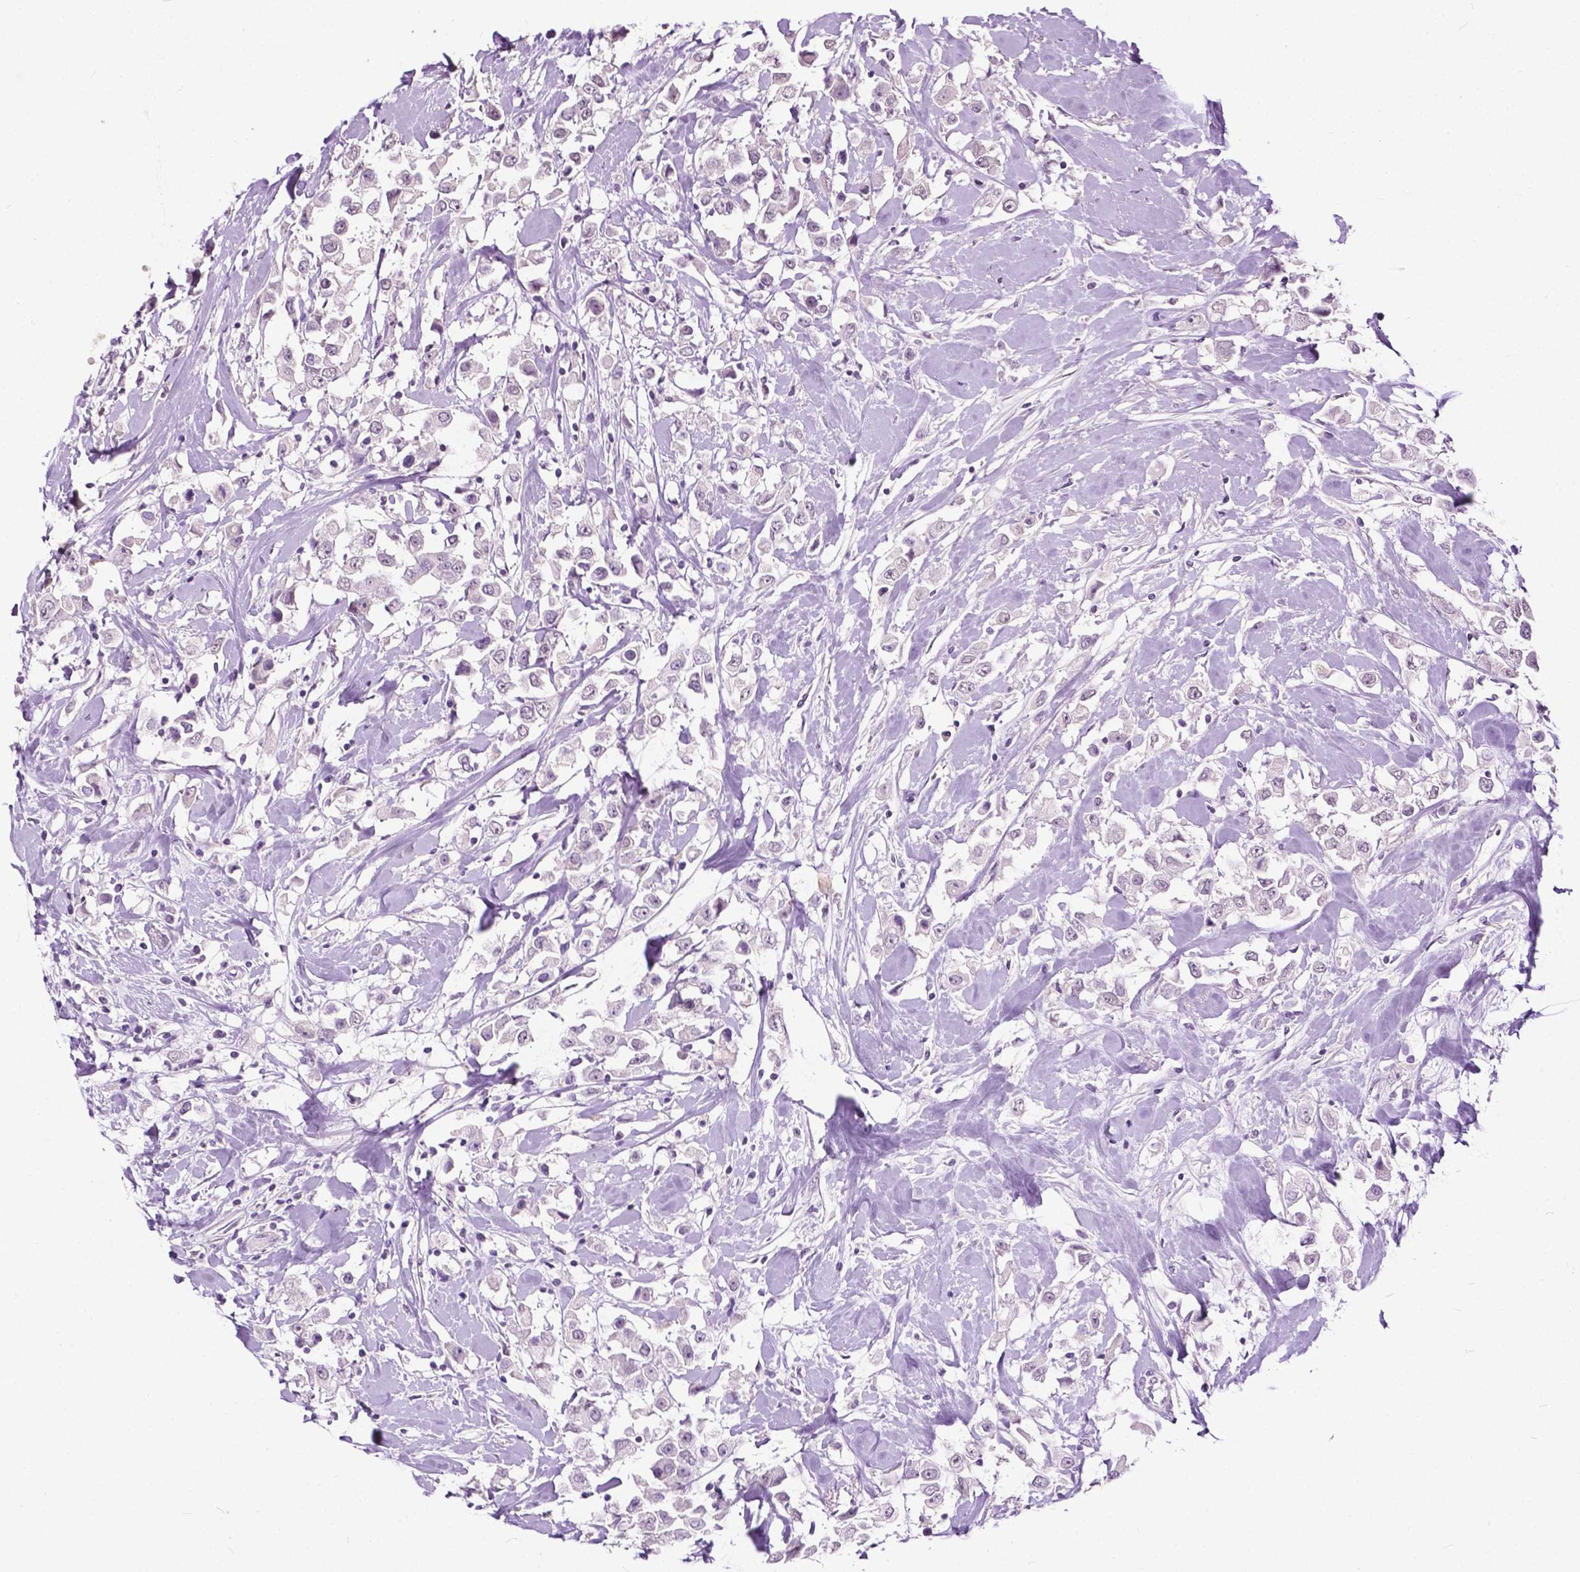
{"staining": {"intensity": "negative", "quantity": "none", "location": "none"}, "tissue": "breast cancer", "cell_type": "Tumor cells", "image_type": "cancer", "snomed": [{"axis": "morphology", "description": "Duct carcinoma"}, {"axis": "topography", "description": "Breast"}], "caption": "Histopathology image shows no protein positivity in tumor cells of breast cancer (infiltrating ductal carcinoma) tissue.", "gene": "GPR37L1", "patient": {"sex": "female", "age": 61}}